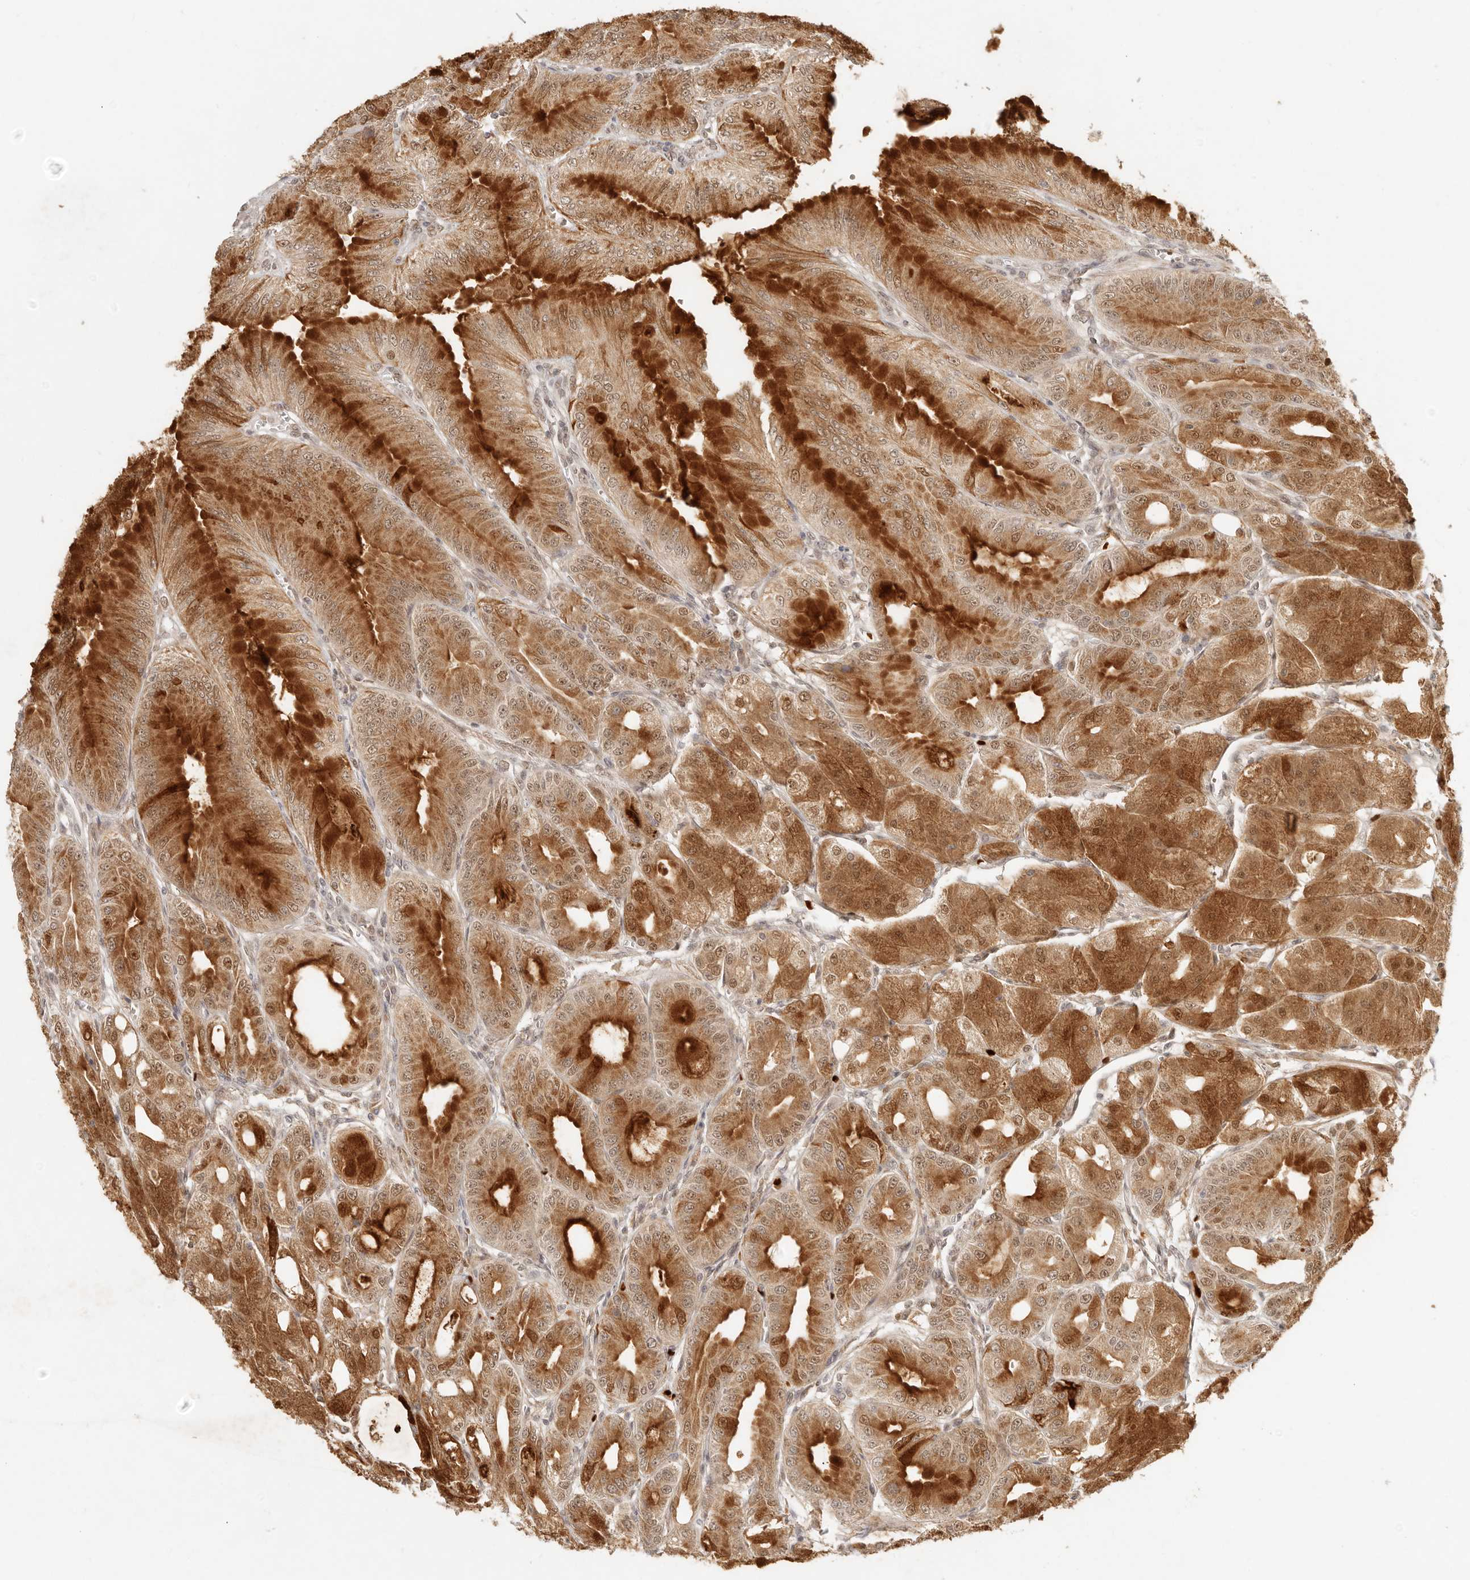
{"staining": {"intensity": "strong", "quantity": "25%-75%", "location": "cytoplasmic/membranous,nuclear"}, "tissue": "stomach", "cell_type": "Glandular cells", "image_type": "normal", "snomed": [{"axis": "morphology", "description": "Normal tissue, NOS"}, {"axis": "topography", "description": "Stomach, lower"}], "caption": "Brown immunohistochemical staining in unremarkable human stomach exhibits strong cytoplasmic/membranous,nuclear expression in about 25%-75% of glandular cells.", "gene": "INTS11", "patient": {"sex": "male", "age": 71}}